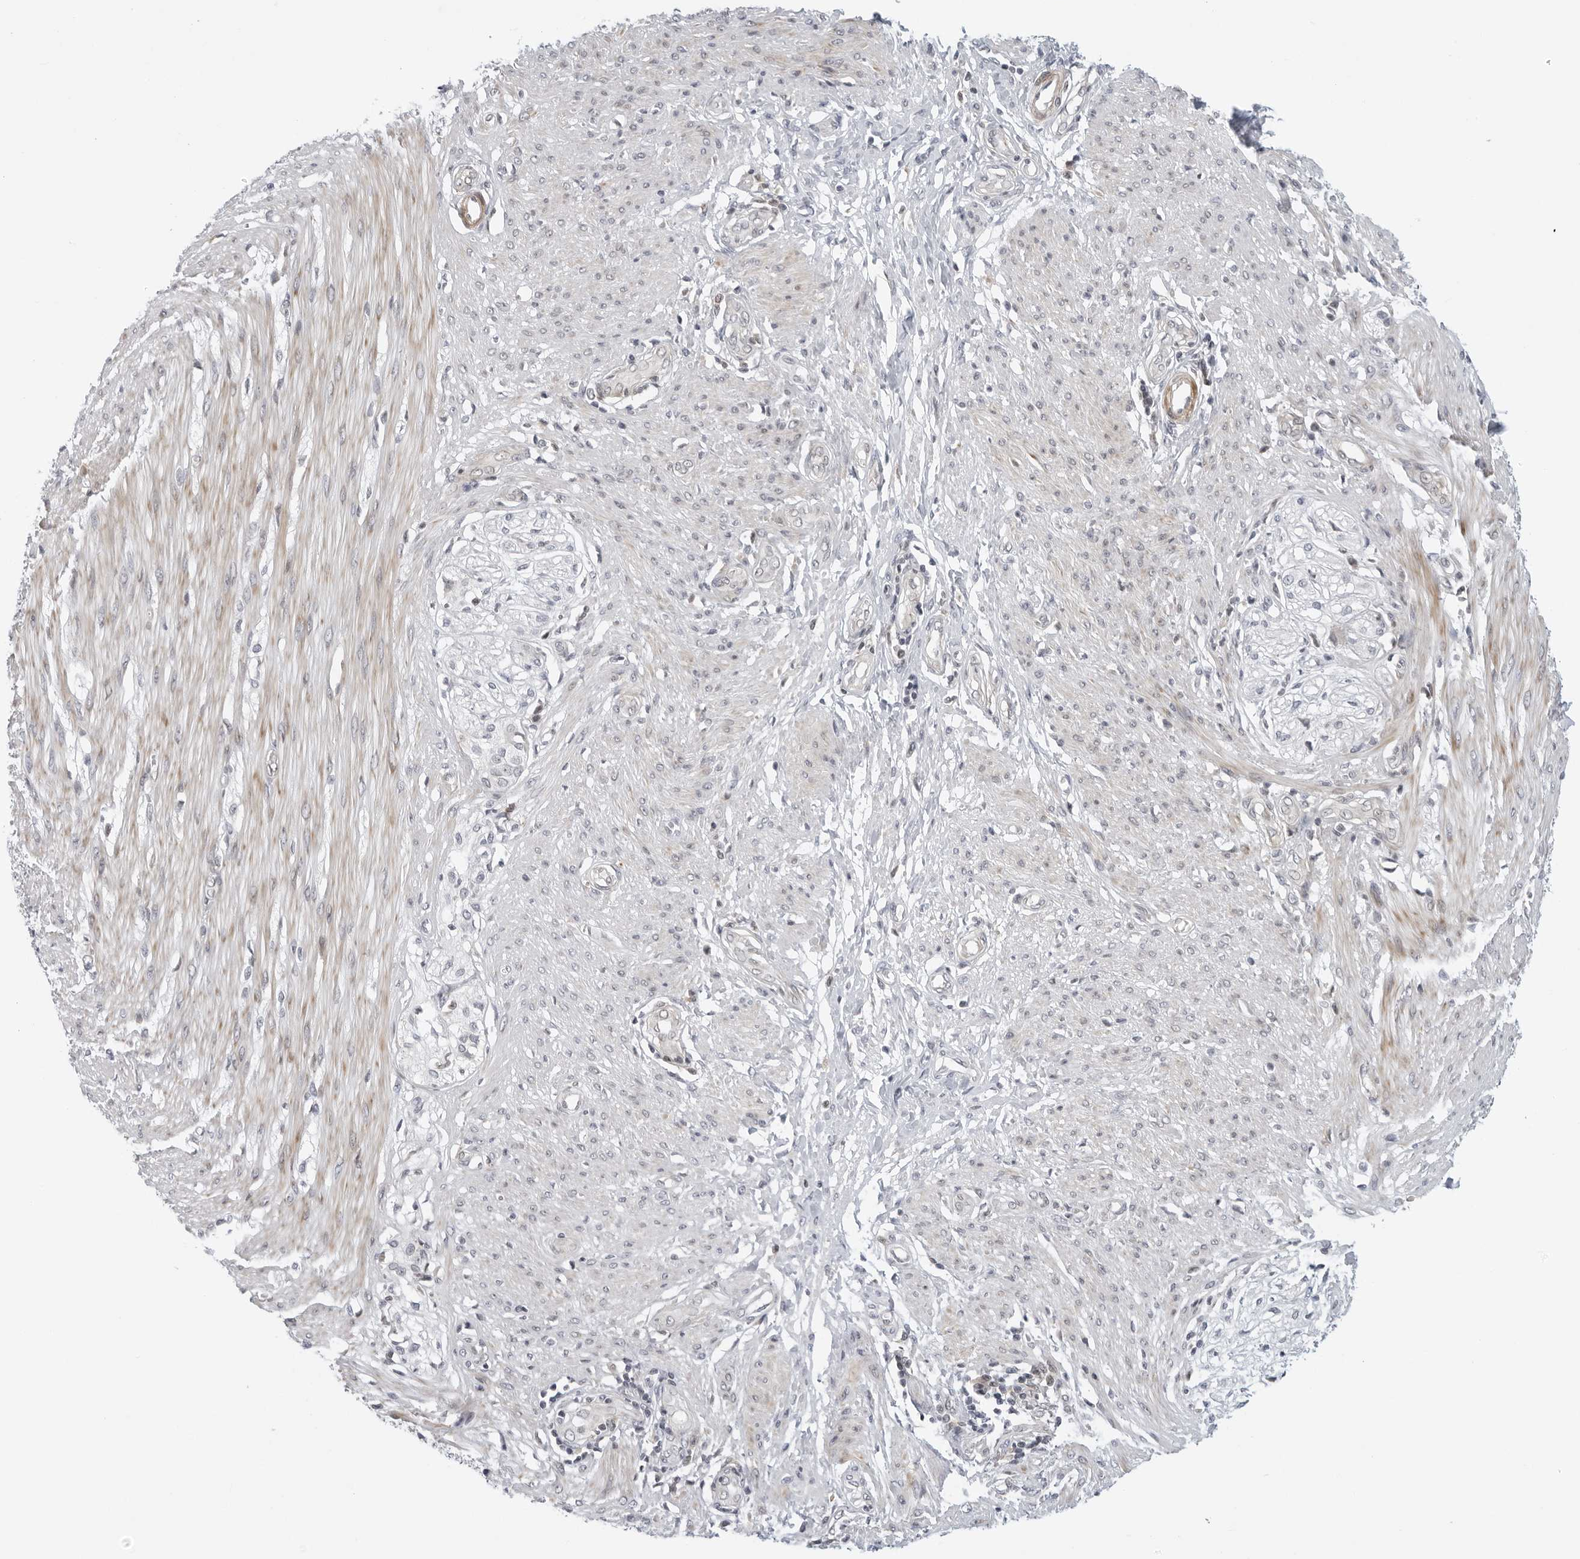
{"staining": {"intensity": "moderate", "quantity": "25%-75%", "location": "cytoplasmic/membranous"}, "tissue": "smooth muscle", "cell_type": "Smooth muscle cells", "image_type": "normal", "snomed": [{"axis": "morphology", "description": "Normal tissue, NOS"}, {"axis": "morphology", "description": "Adenocarcinoma, NOS"}, {"axis": "topography", "description": "Colon"}, {"axis": "topography", "description": "Peripheral nerve tissue"}], "caption": "The image displays immunohistochemical staining of normal smooth muscle. There is moderate cytoplasmic/membranous expression is present in about 25%-75% of smooth muscle cells.", "gene": "SUGCT", "patient": {"sex": "male", "age": 14}}